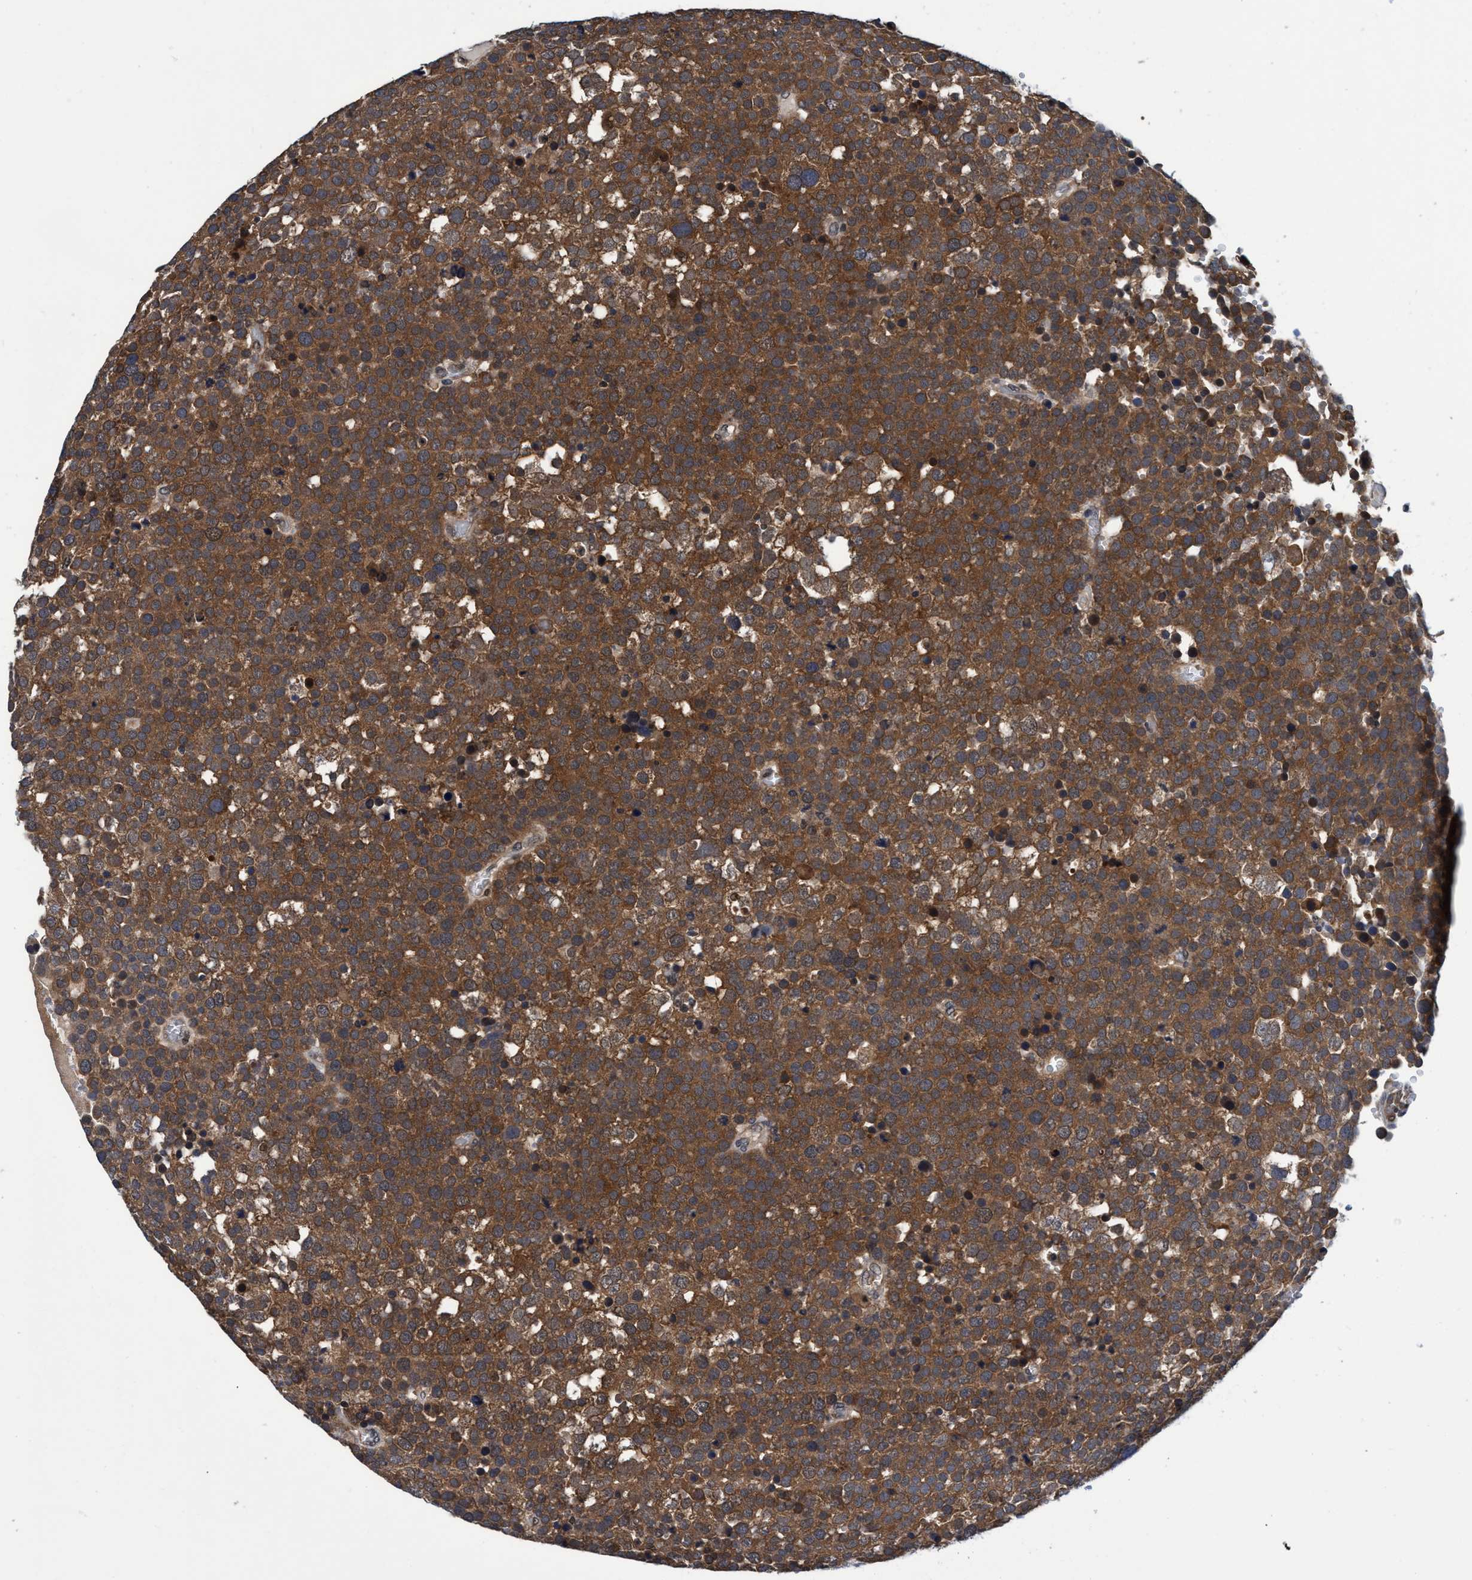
{"staining": {"intensity": "moderate", "quantity": ">75%", "location": "cytoplasmic/membranous"}, "tissue": "testis cancer", "cell_type": "Tumor cells", "image_type": "cancer", "snomed": [{"axis": "morphology", "description": "Seminoma, NOS"}, {"axis": "topography", "description": "Testis"}], "caption": "This is a photomicrograph of IHC staining of testis seminoma, which shows moderate staining in the cytoplasmic/membranous of tumor cells.", "gene": "PSMD12", "patient": {"sex": "male", "age": 71}}